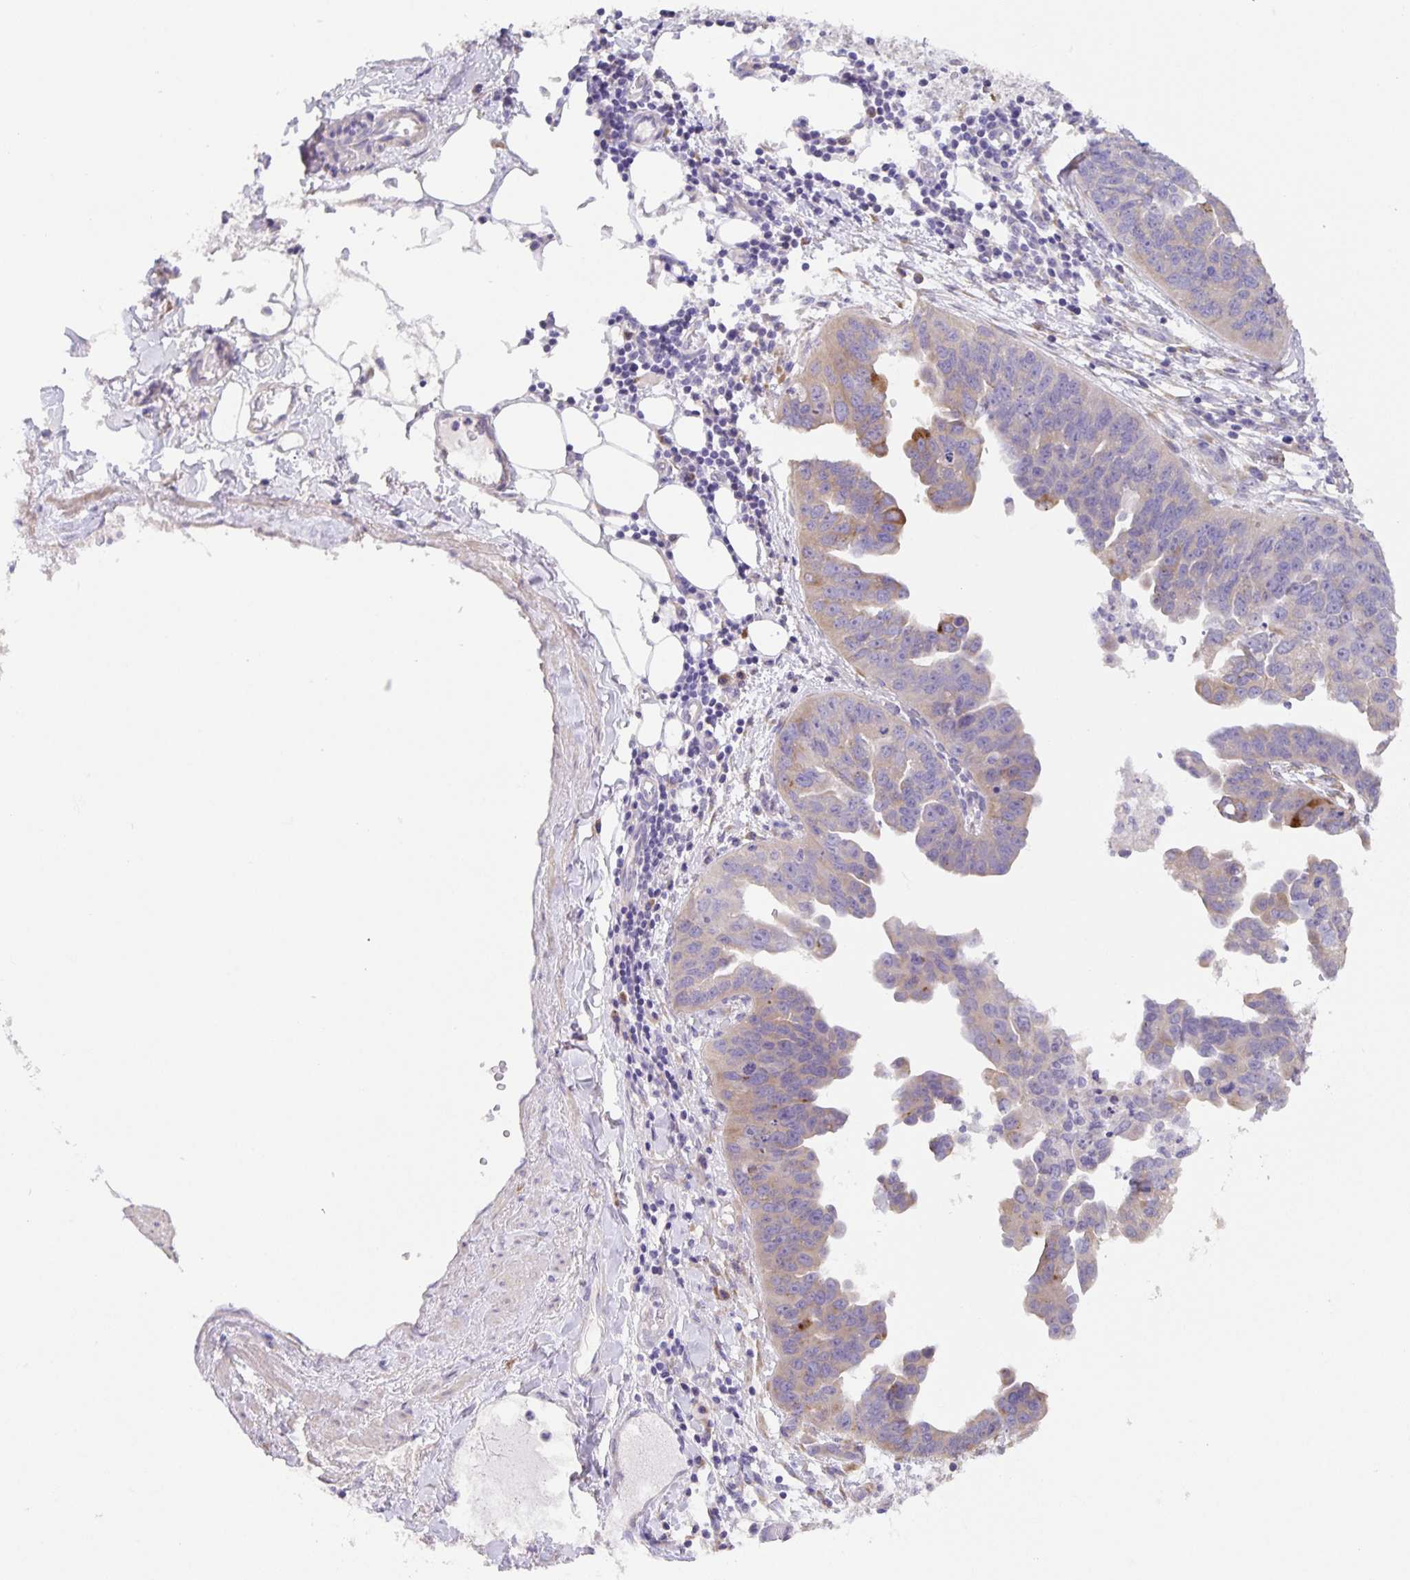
{"staining": {"intensity": "negative", "quantity": "none", "location": "none"}, "tissue": "ovarian cancer", "cell_type": "Tumor cells", "image_type": "cancer", "snomed": [{"axis": "morphology", "description": "Cystadenocarcinoma, serous, NOS"}, {"axis": "topography", "description": "Ovary"}], "caption": "IHC image of serous cystadenocarcinoma (ovarian) stained for a protein (brown), which exhibits no expression in tumor cells. (DAB (3,3'-diaminobenzidine) immunohistochemistry, high magnification).", "gene": "PRR36", "patient": {"sex": "female", "age": 75}}